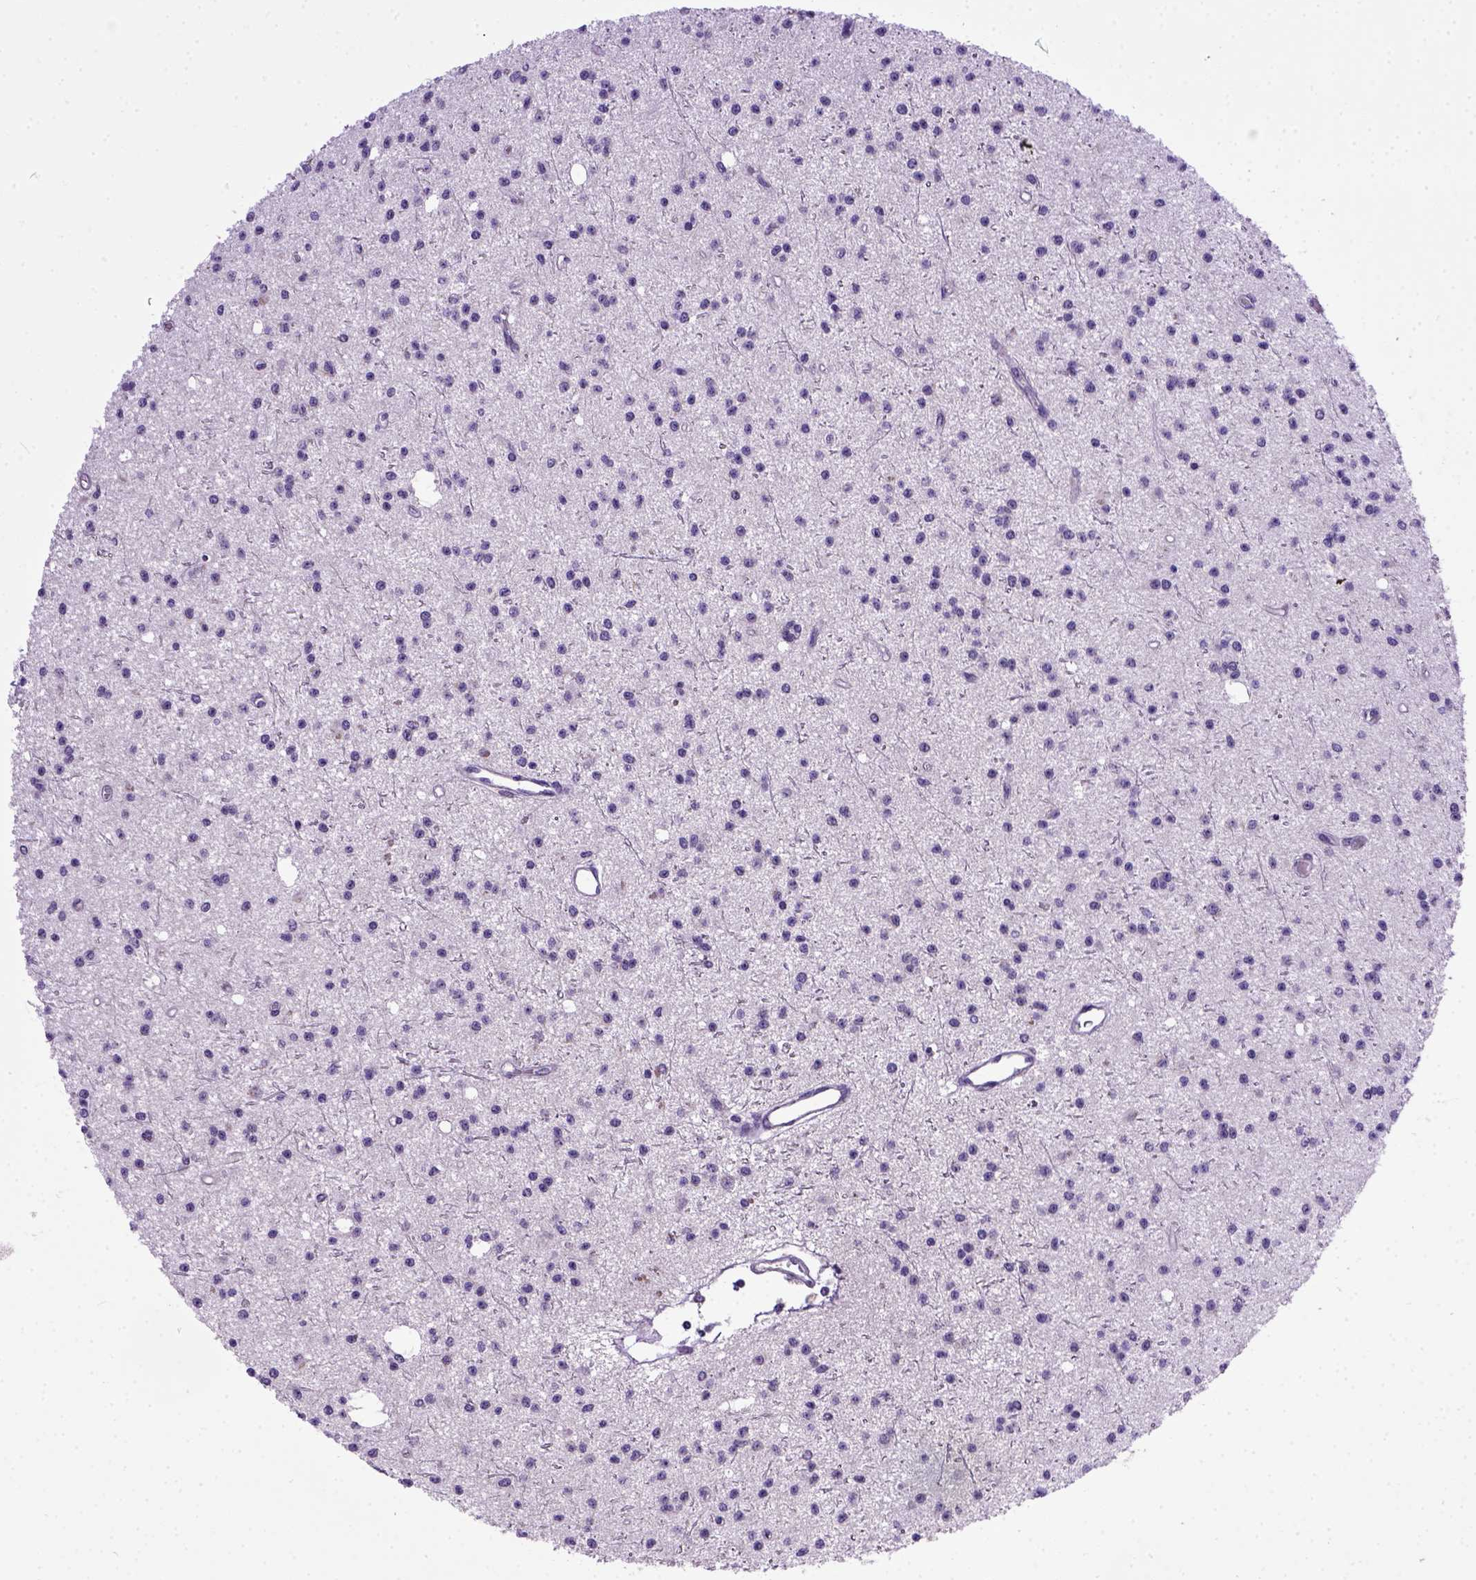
{"staining": {"intensity": "negative", "quantity": "none", "location": "none"}, "tissue": "glioma", "cell_type": "Tumor cells", "image_type": "cancer", "snomed": [{"axis": "morphology", "description": "Glioma, malignant, Low grade"}, {"axis": "topography", "description": "Brain"}], "caption": "The photomicrograph shows no significant expression in tumor cells of low-grade glioma (malignant).", "gene": "CDH1", "patient": {"sex": "male", "age": 27}}